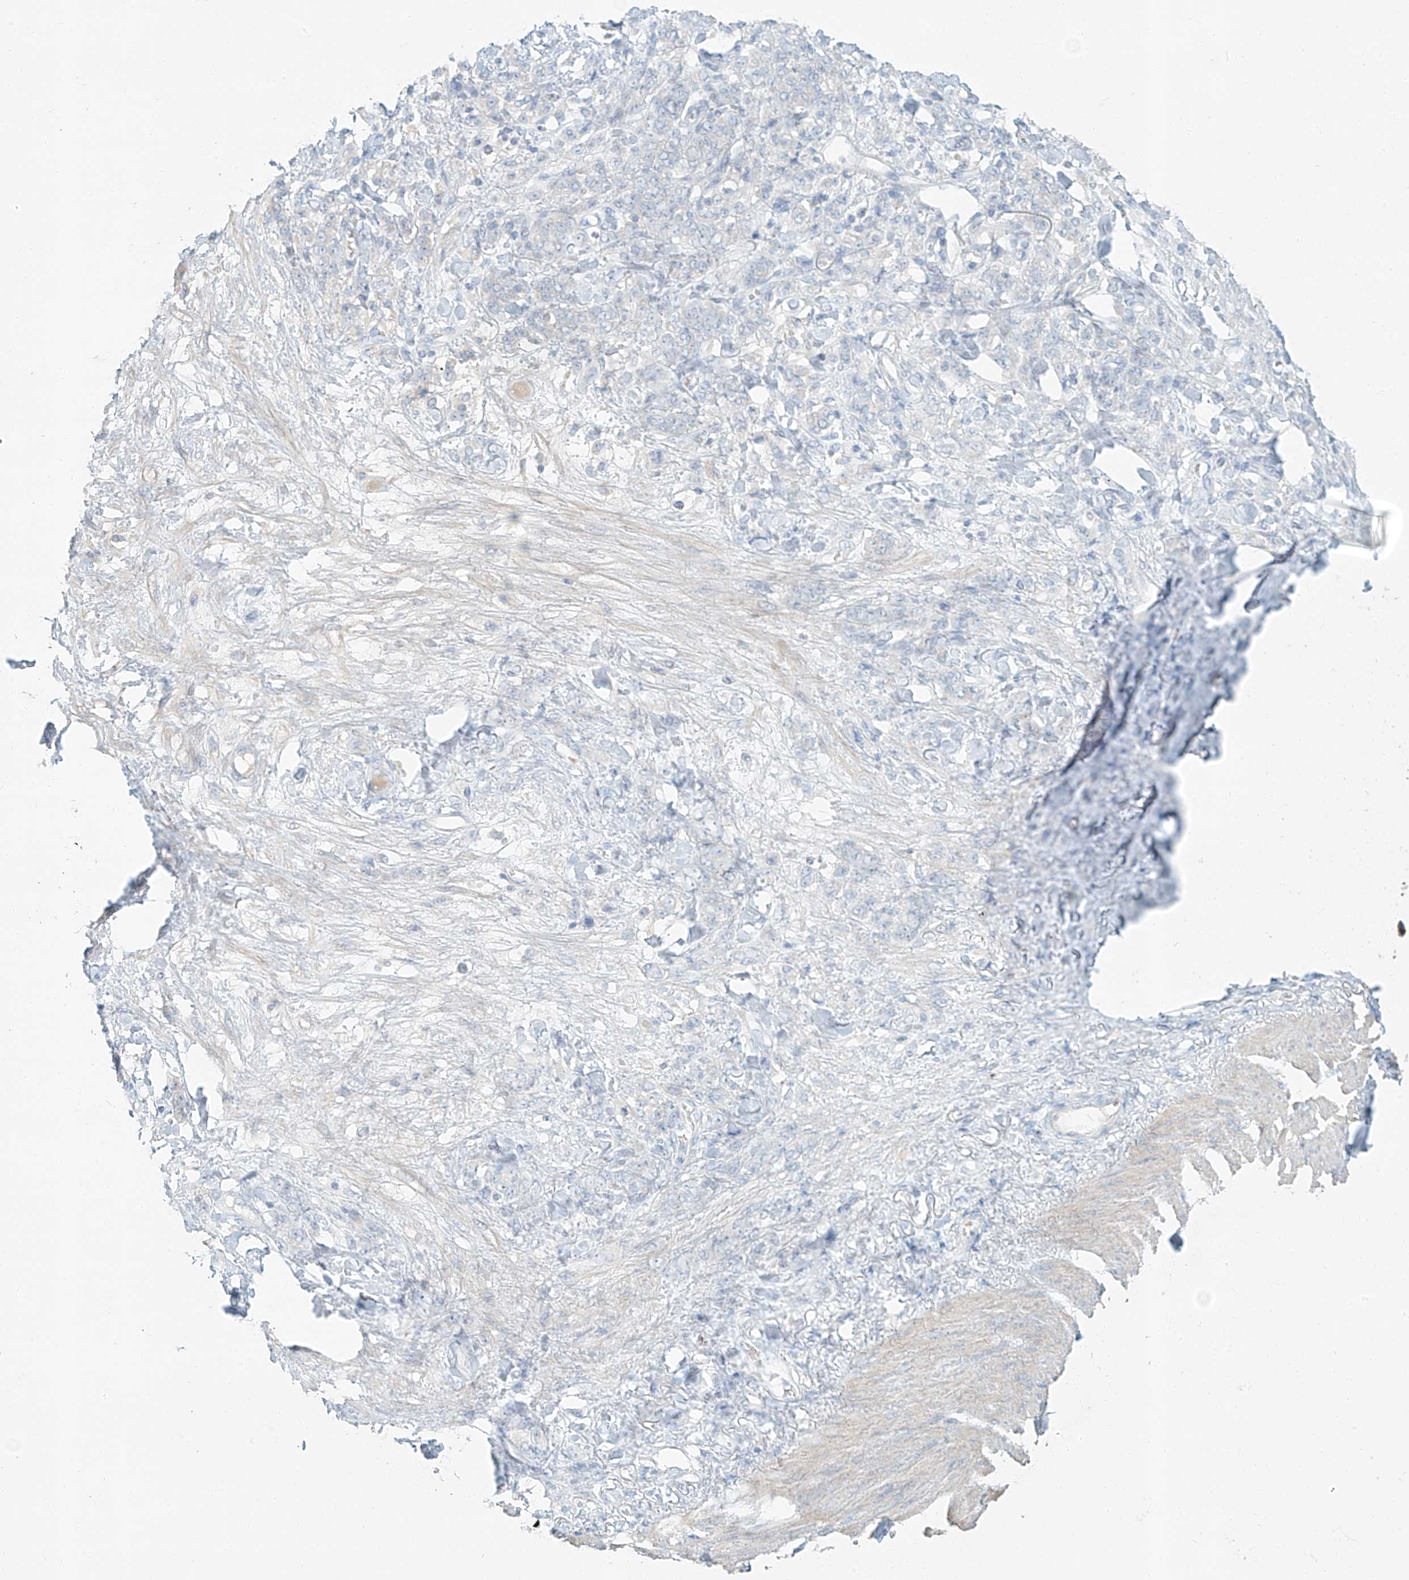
{"staining": {"intensity": "negative", "quantity": "none", "location": "none"}, "tissue": "stomach cancer", "cell_type": "Tumor cells", "image_type": "cancer", "snomed": [{"axis": "morphology", "description": "Normal tissue, NOS"}, {"axis": "morphology", "description": "Adenocarcinoma, NOS"}, {"axis": "topography", "description": "Stomach"}], "caption": "High magnification brightfield microscopy of stomach cancer stained with DAB (3,3'-diaminobenzidine) (brown) and counterstained with hematoxylin (blue): tumor cells show no significant expression. (IHC, brightfield microscopy, high magnification).", "gene": "PGC", "patient": {"sex": "male", "age": 82}}